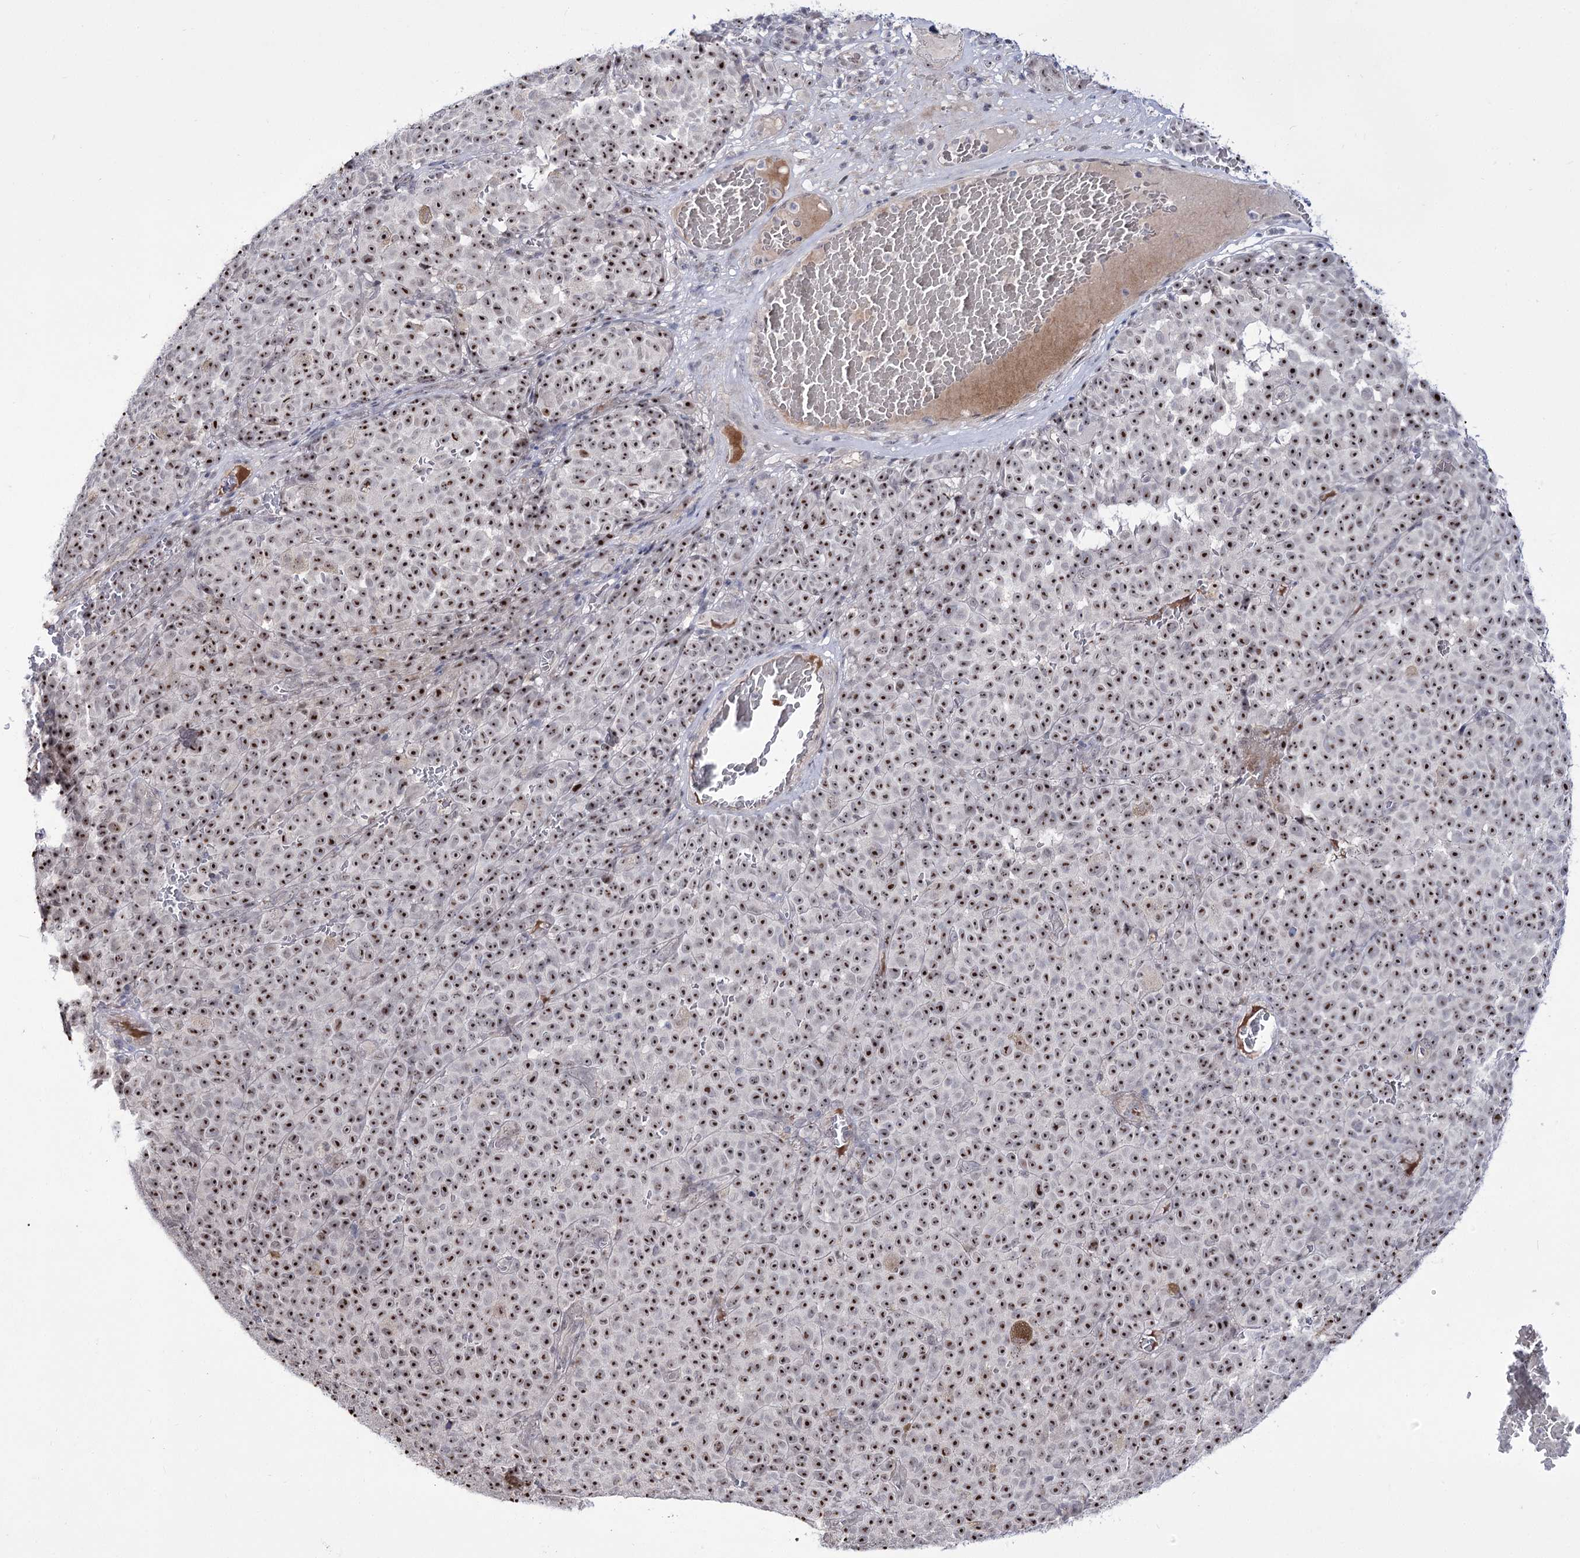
{"staining": {"intensity": "strong", "quantity": ">75%", "location": "nuclear"}, "tissue": "melanoma", "cell_type": "Tumor cells", "image_type": "cancer", "snomed": [{"axis": "morphology", "description": "Malignant melanoma, NOS"}, {"axis": "topography", "description": "Skin"}], "caption": "DAB (3,3'-diaminobenzidine) immunohistochemical staining of human melanoma demonstrates strong nuclear protein staining in approximately >75% of tumor cells.", "gene": "RRP9", "patient": {"sex": "female", "age": 82}}